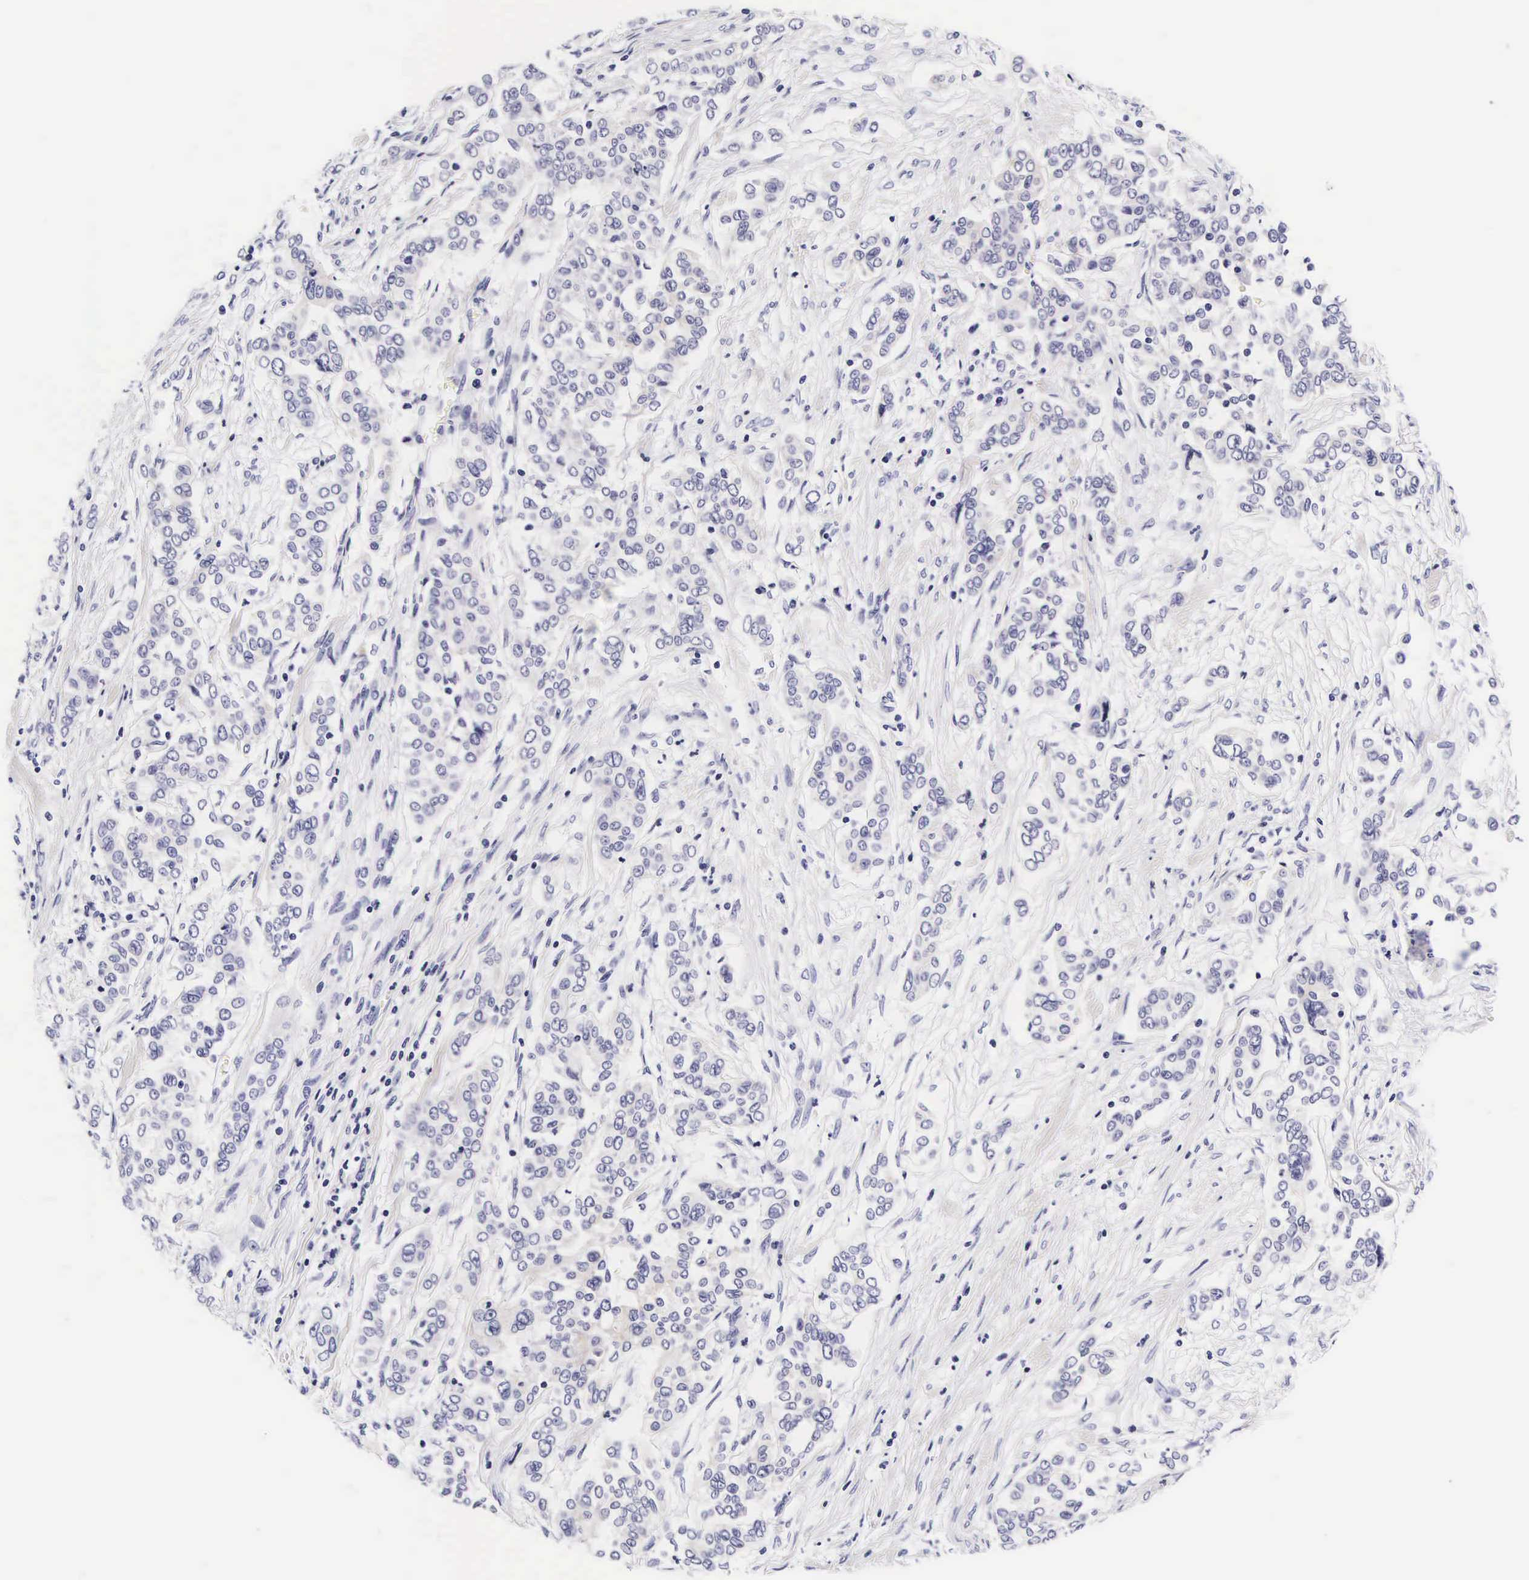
{"staining": {"intensity": "negative", "quantity": "none", "location": "none"}, "tissue": "pancreatic cancer", "cell_type": "Tumor cells", "image_type": "cancer", "snomed": [{"axis": "morphology", "description": "Adenocarcinoma, NOS"}, {"axis": "topography", "description": "Pancreas"}], "caption": "Human pancreatic adenocarcinoma stained for a protein using immunohistochemistry displays no expression in tumor cells.", "gene": "UPRT", "patient": {"sex": "female", "age": 52}}